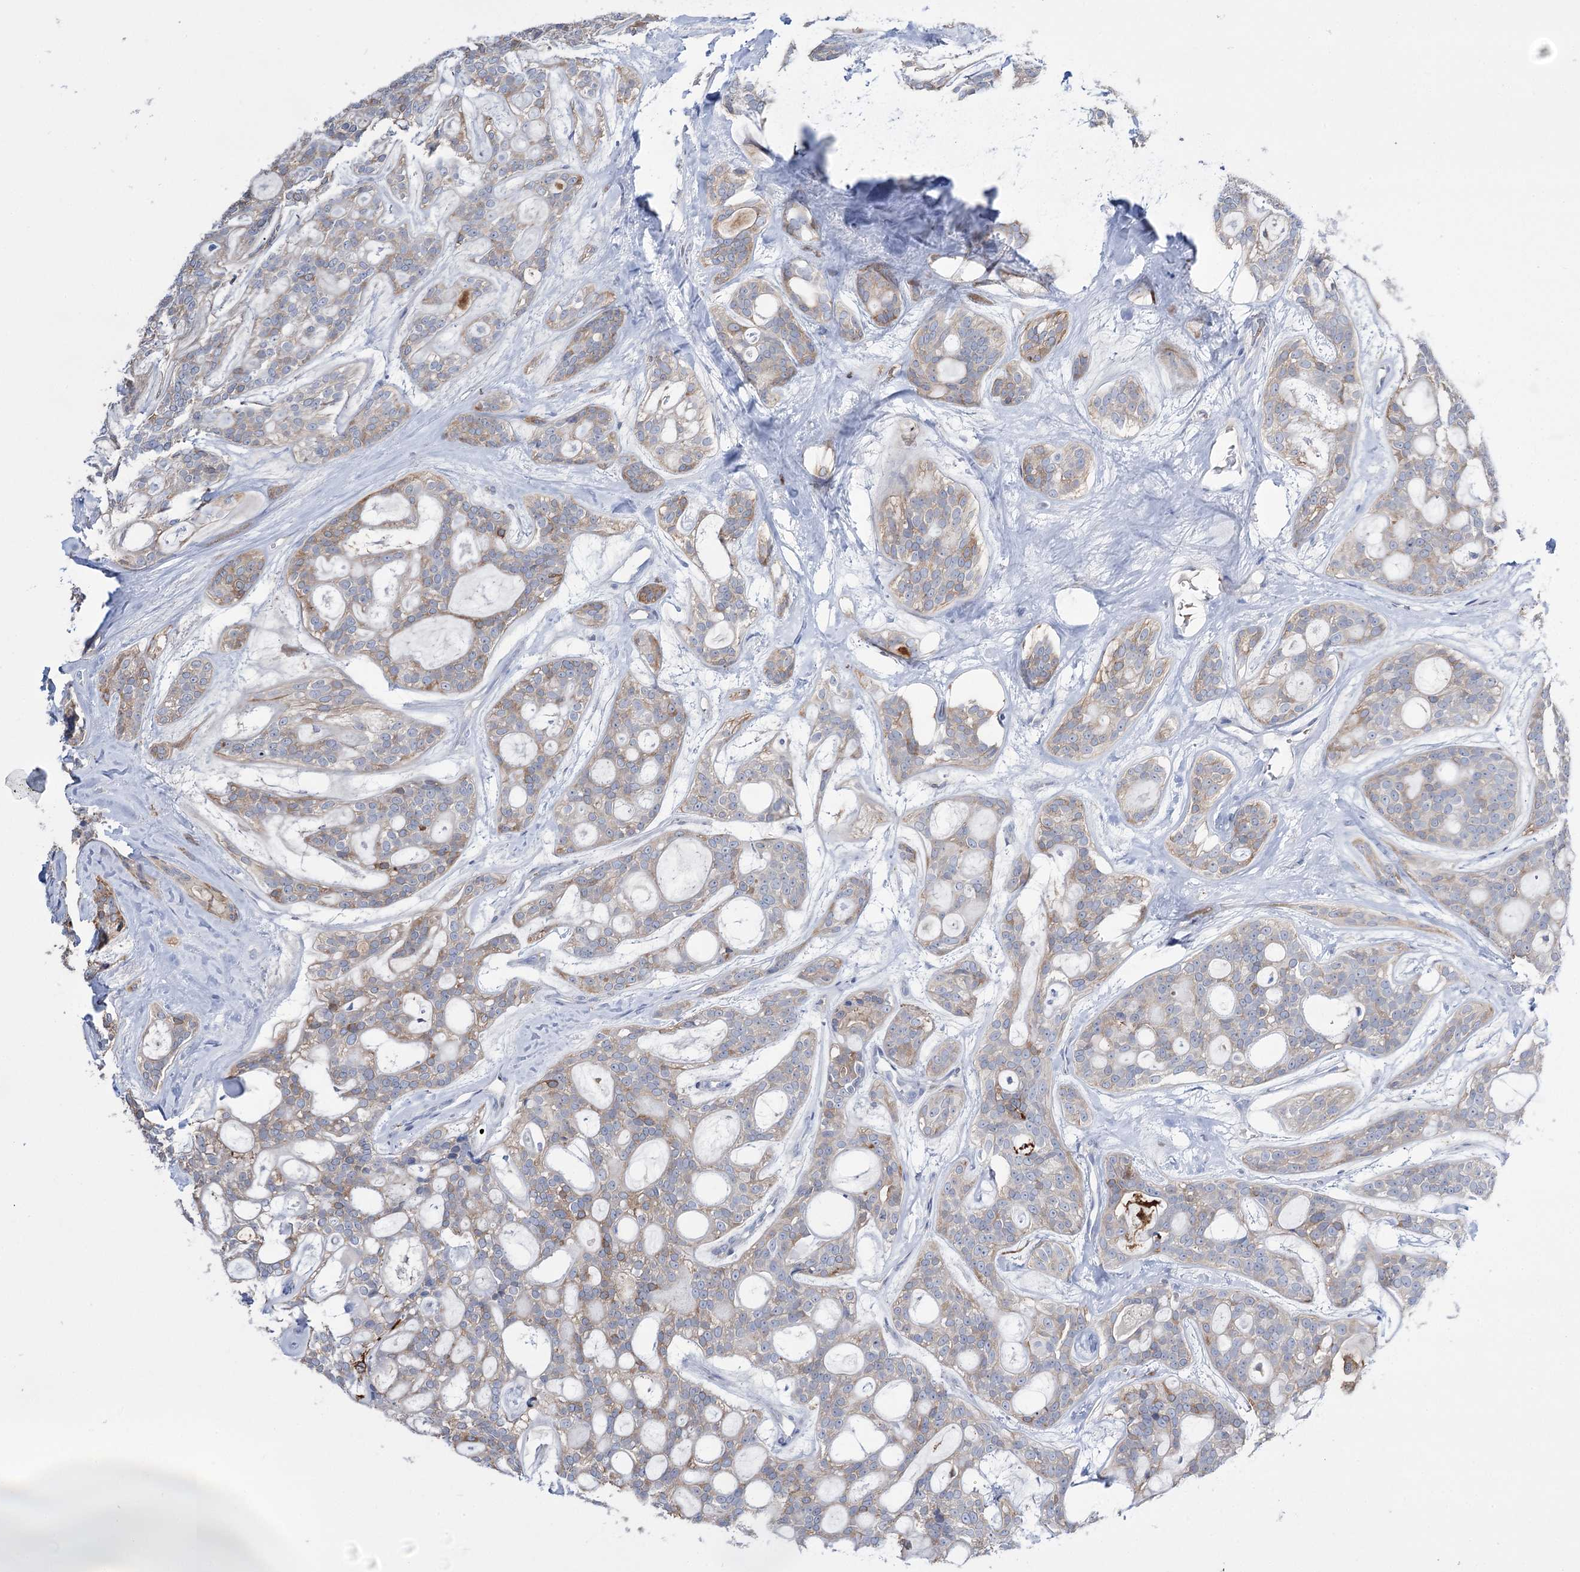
{"staining": {"intensity": "weak", "quantity": "<25%", "location": "cytoplasmic/membranous"}, "tissue": "head and neck cancer", "cell_type": "Tumor cells", "image_type": "cancer", "snomed": [{"axis": "morphology", "description": "Adenocarcinoma, NOS"}, {"axis": "topography", "description": "Head-Neck"}], "caption": "Immunohistochemistry (IHC) photomicrograph of neoplastic tissue: head and neck cancer stained with DAB (3,3'-diaminobenzidine) demonstrates no significant protein positivity in tumor cells. (Stains: DAB immunohistochemistry (IHC) with hematoxylin counter stain, Microscopy: brightfield microscopy at high magnification).", "gene": "ZNF622", "patient": {"sex": "male", "age": 66}}